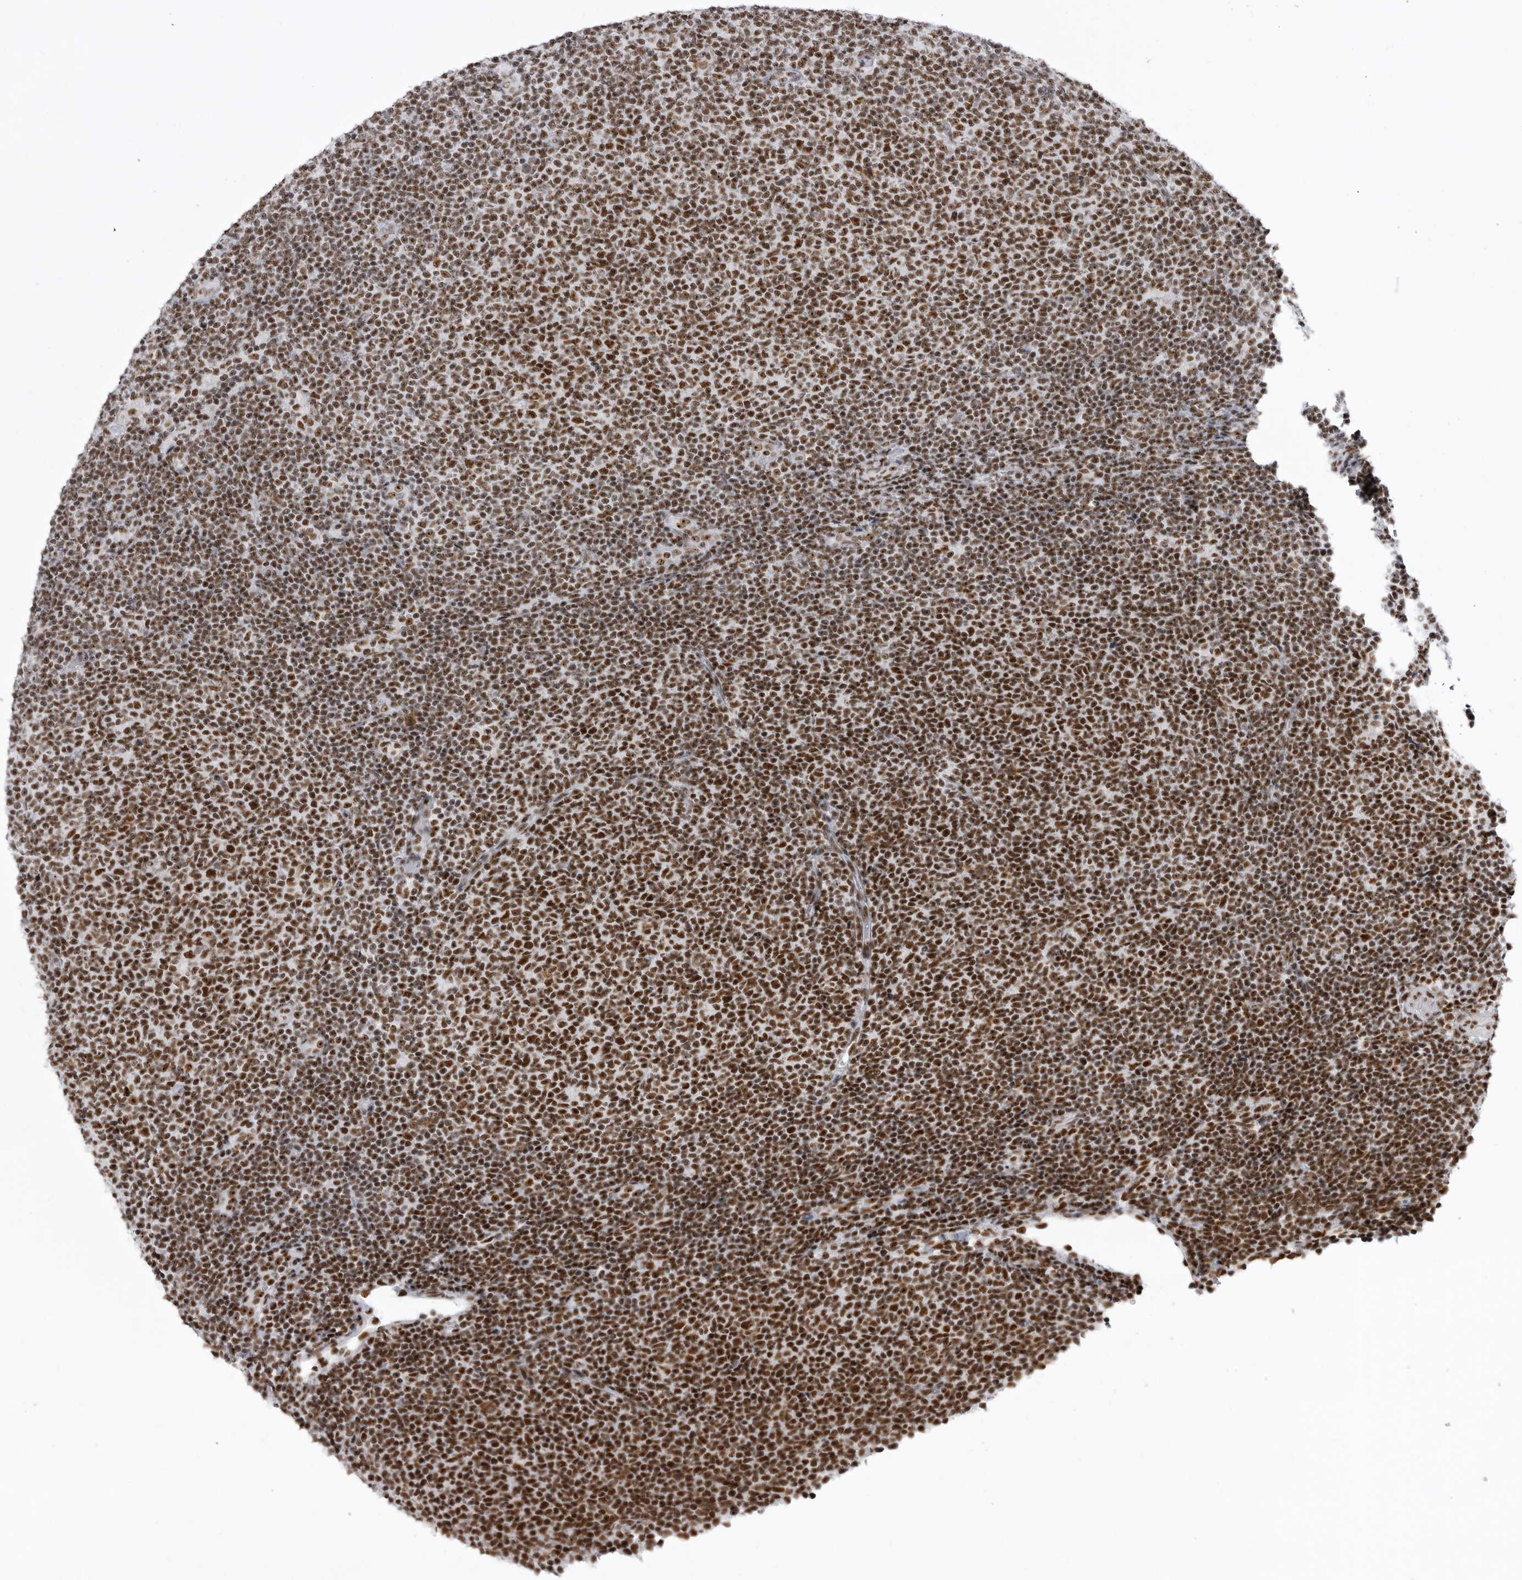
{"staining": {"intensity": "strong", "quantity": ">75%", "location": "nuclear"}, "tissue": "lymphoma", "cell_type": "Tumor cells", "image_type": "cancer", "snomed": [{"axis": "morphology", "description": "Malignant lymphoma, non-Hodgkin's type, Low grade"}, {"axis": "topography", "description": "Lymph node"}], "caption": "Protein positivity by IHC shows strong nuclear expression in approximately >75% of tumor cells in lymphoma.", "gene": "DHX9", "patient": {"sex": "male", "age": 66}}